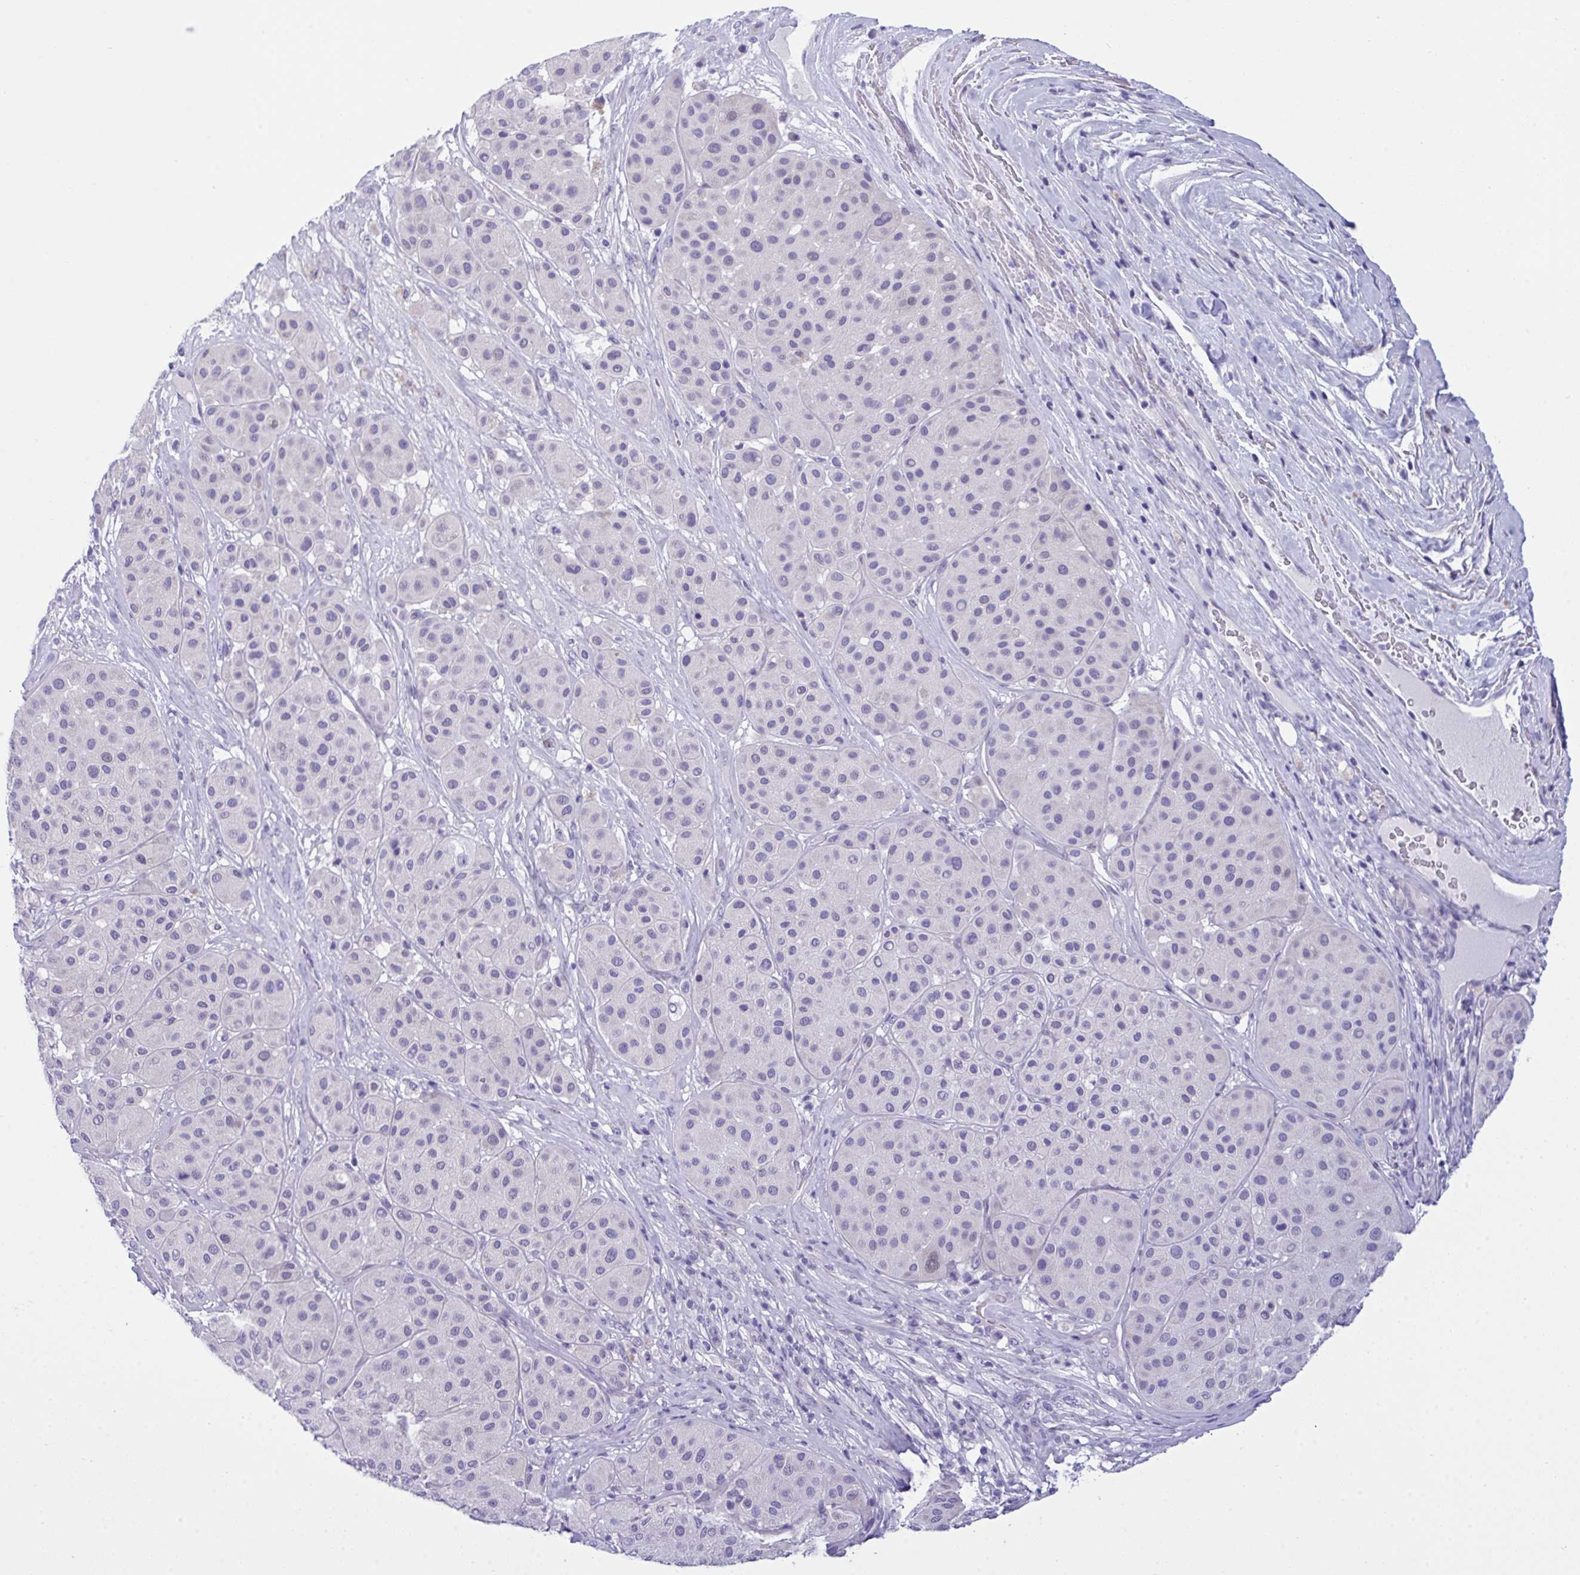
{"staining": {"intensity": "negative", "quantity": "none", "location": "none"}, "tissue": "melanoma", "cell_type": "Tumor cells", "image_type": "cancer", "snomed": [{"axis": "morphology", "description": "Malignant melanoma, Metastatic site"}, {"axis": "topography", "description": "Smooth muscle"}], "caption": "Immunohistochemistry of melanoma shows no positivity in tumor cells.", "gene": "WDR97", "patient": {"sex": "male", "age": 41}}